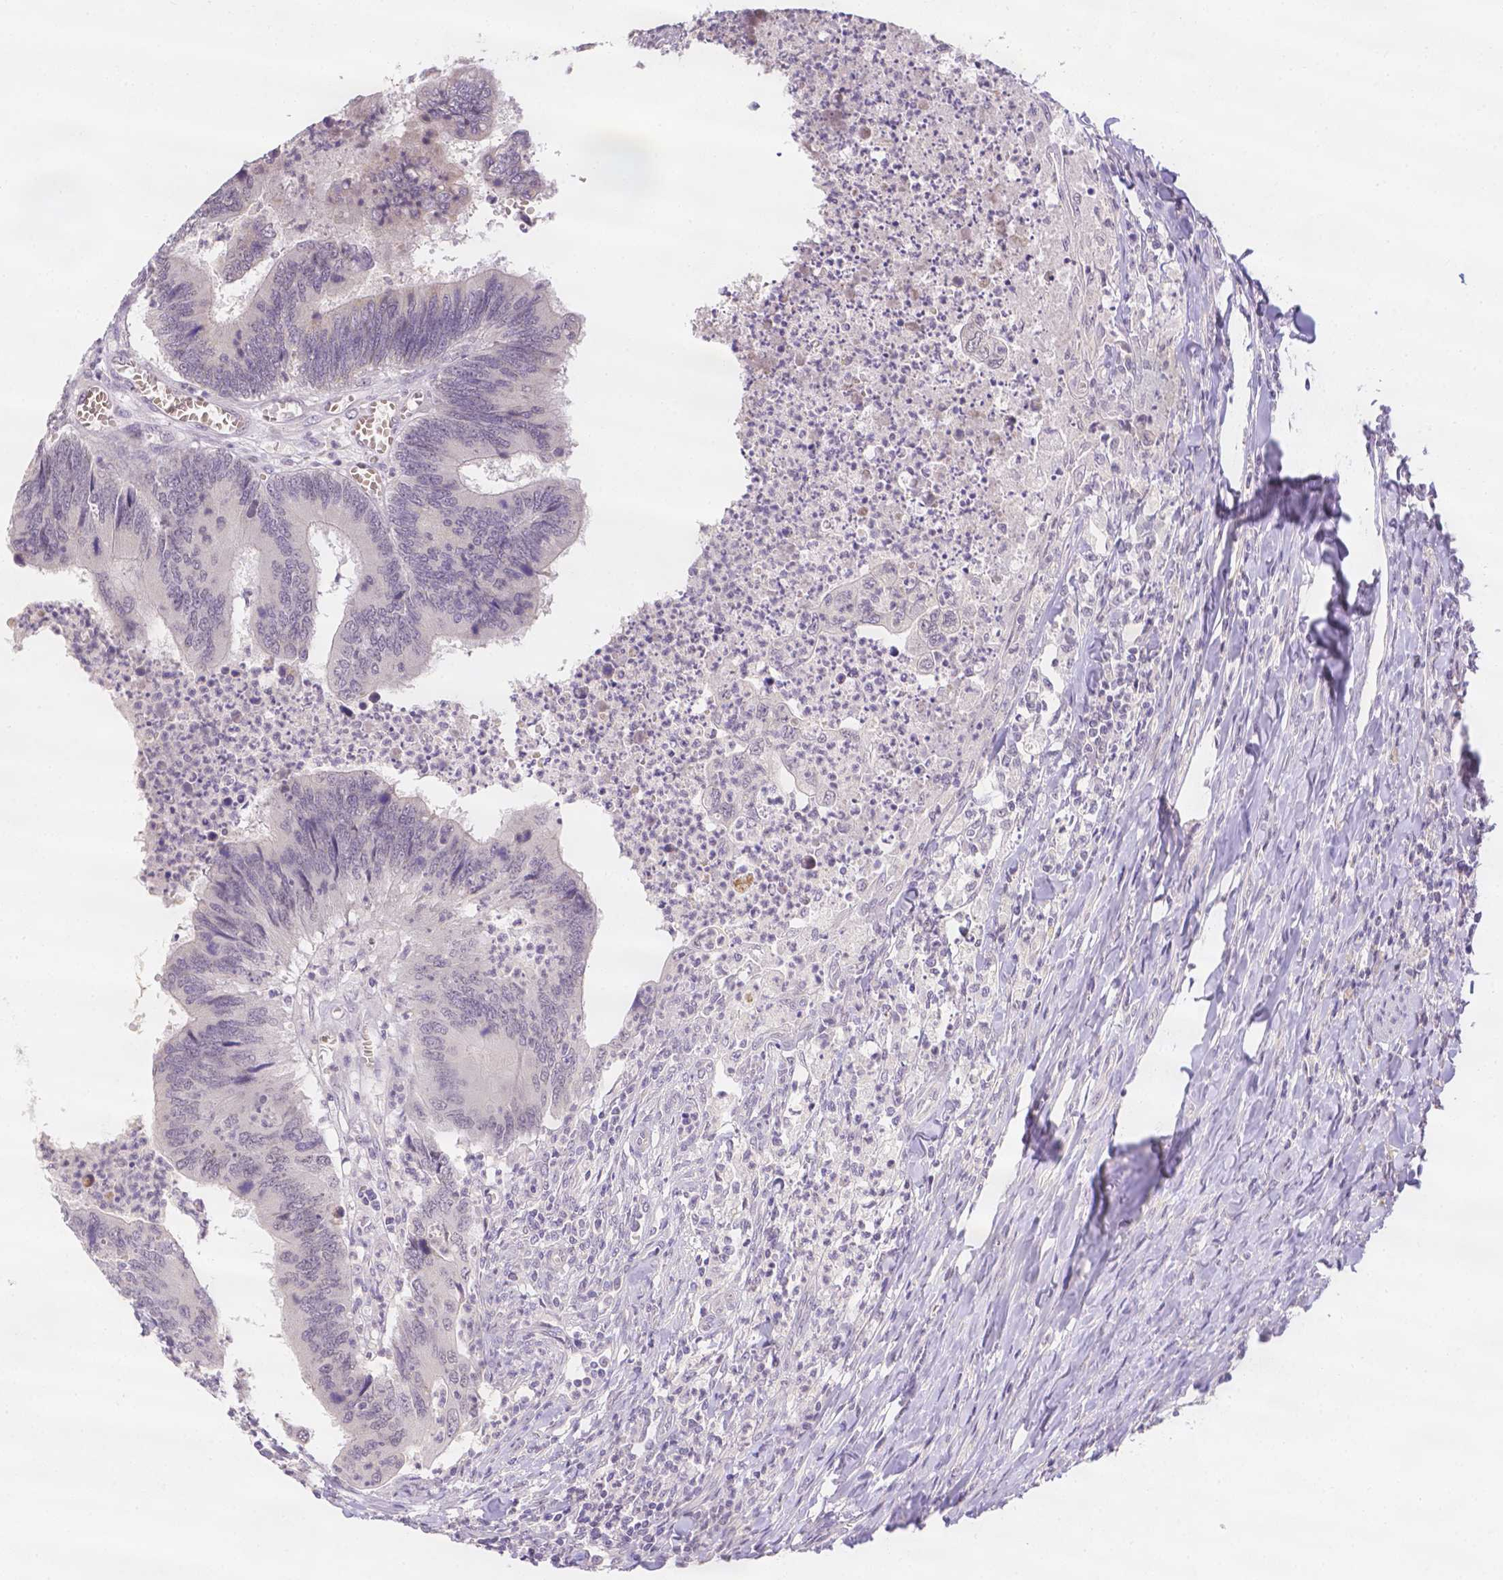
{"staining": {"intensity": "negative", "quantity": "none", "location": "none"}, "tissue": "colorectal cancer", "cell_type": "Tumor cells", "image_type": "cancer", "snomed": [{"axis": "morphology", "description": "Adenocarcinoma, NOS"}, {"axis": "topography", "description": "Colon"}], "caption": "High magnification brightfield microscopy of adenocarcinoma (colorectal) stained with DAB (3,3'-diaminobenzidine) (brown) and counterstained with hematoxylin (blue): tumor cells show no significant positivity. (DAB immunohistochemistry visualized using brightfield microscopy, high magnification).", "gene": "ZNF280B", "patient": {"sex": "female", "age": 67}}